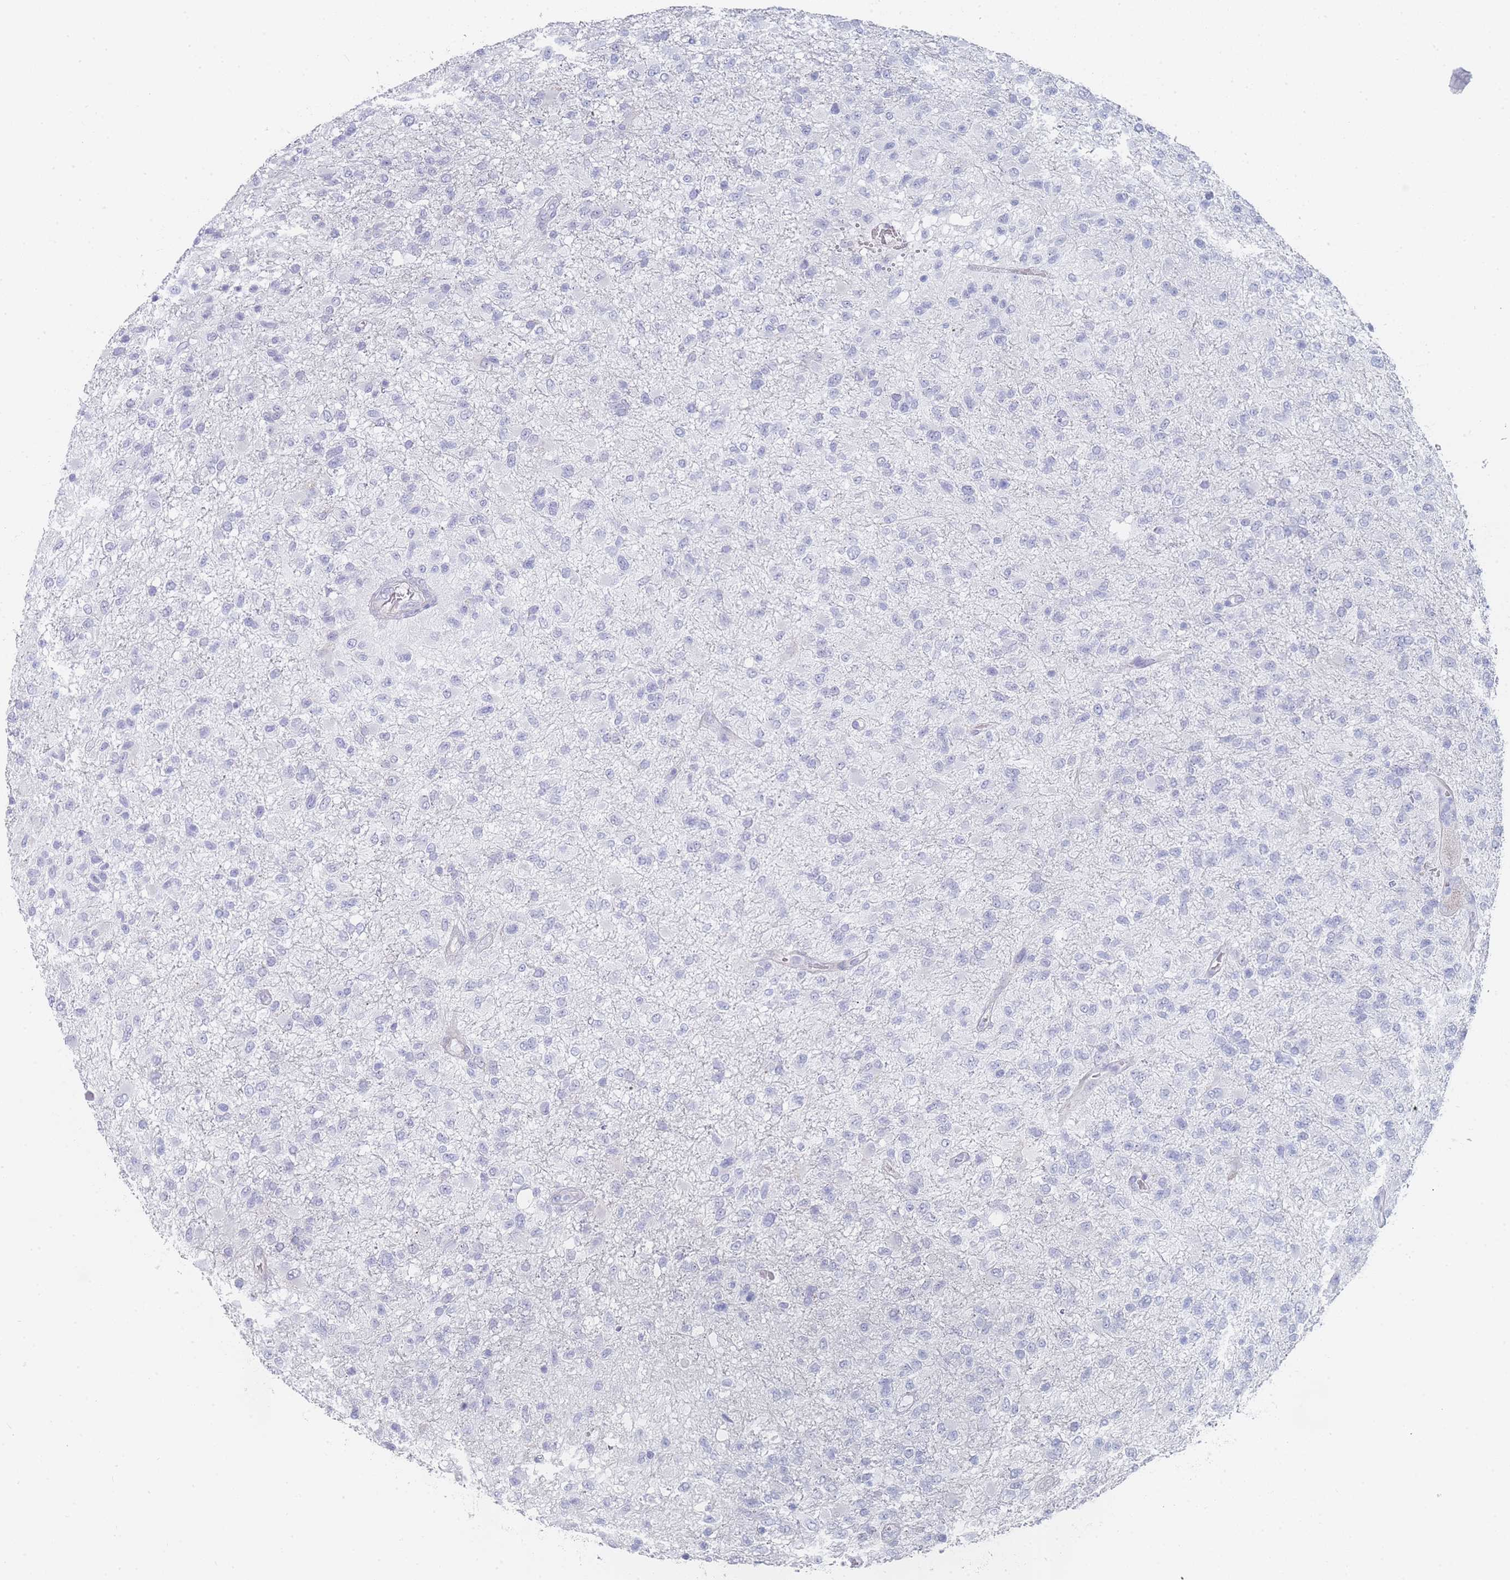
{"staining": {"intensity": "negative", "quantity": "none", "location": "none"}, "tissue": "glioma", "cell_type": "Tumor cells", "image_type": "cancer", "snomed": [{"axis": "morphology", "description": "Glioma, malignant, High grade"}, {"axis": "topography", "description": "Brain"}], "caption": "Malignant glioma (high-grade) stained for a protein using immunohistochemistry demonstrates no staining tumor cells.", "gene": "IMPG1", "patient": {"sex": "female", "age": 74}}